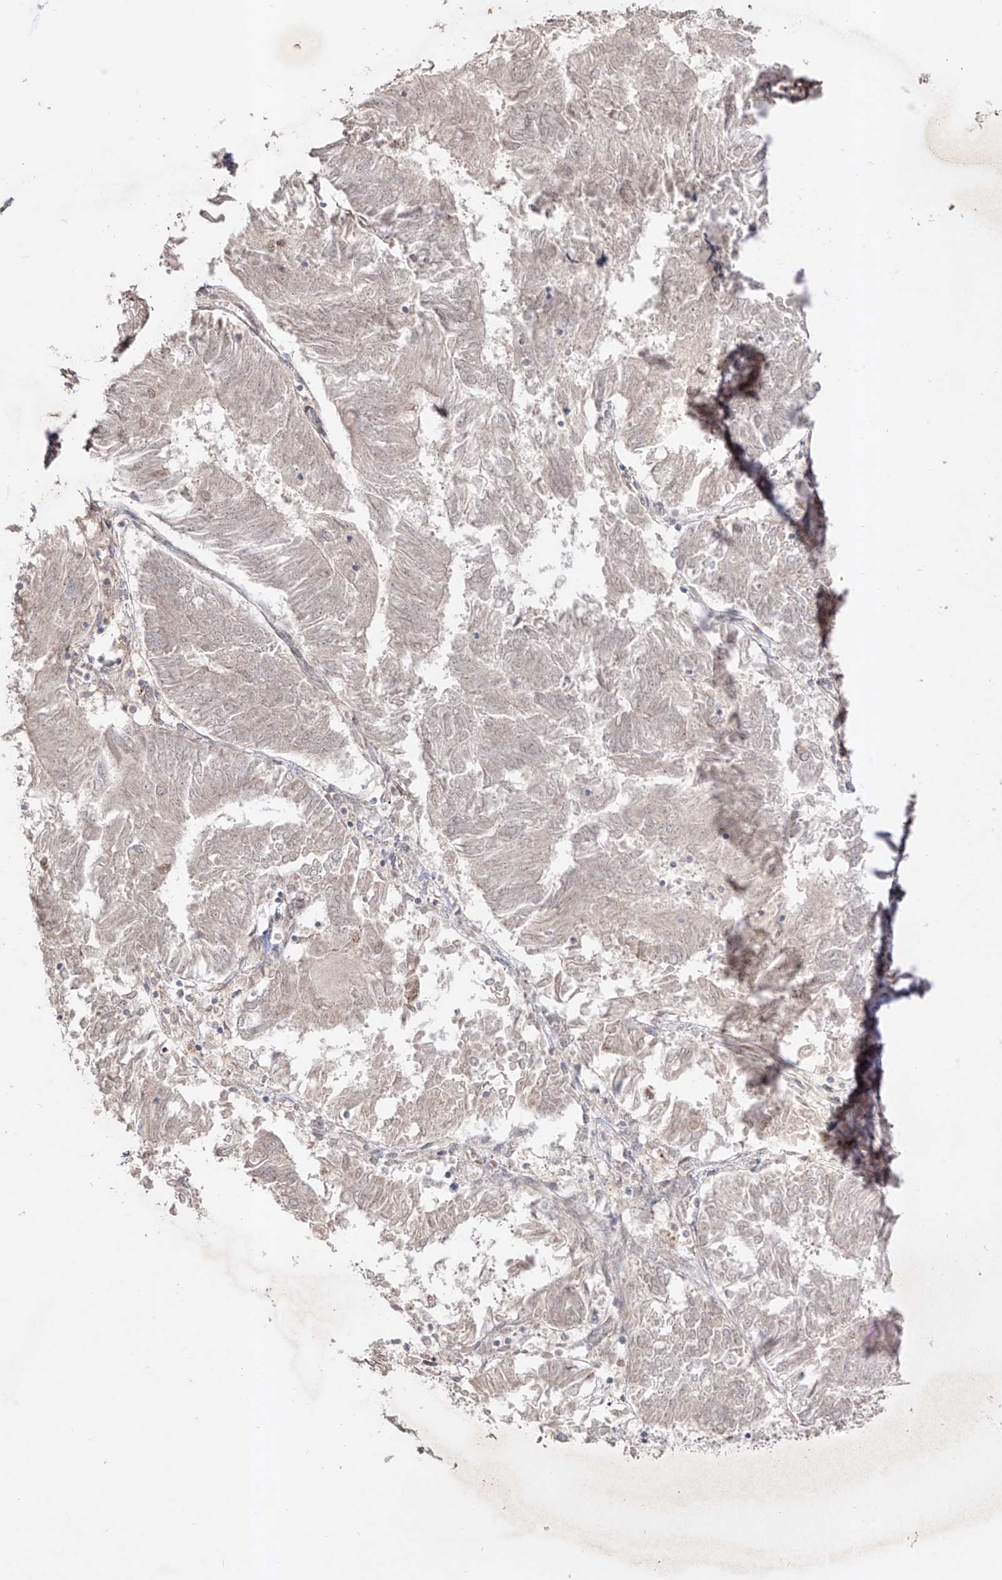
{"staining": {"intensity": "negative", "quantity": "none", "location": "none"}, "tissue": "endometrial cancer", "cell_type": "Tumor cells", "image_type": "cancer", "snomed": [{"axis": "morphology", "description": "Adenocarcinoma, NOS"}, {"axis": "topography", "description": "Endometrium"}], "caption": "Adenocarcinoma (endometrial) was stained to show a protein in brown. There is no significant positivity in tumor cells. Brightfield microscopy of immunohistochemistry stained with DAB (3,3'-diaminobenzidine) (brown) and hematoxylin (blue), captured at high magnification.", "gene": "KDM1B", "patient": {"sex": "female", "age": 58}}